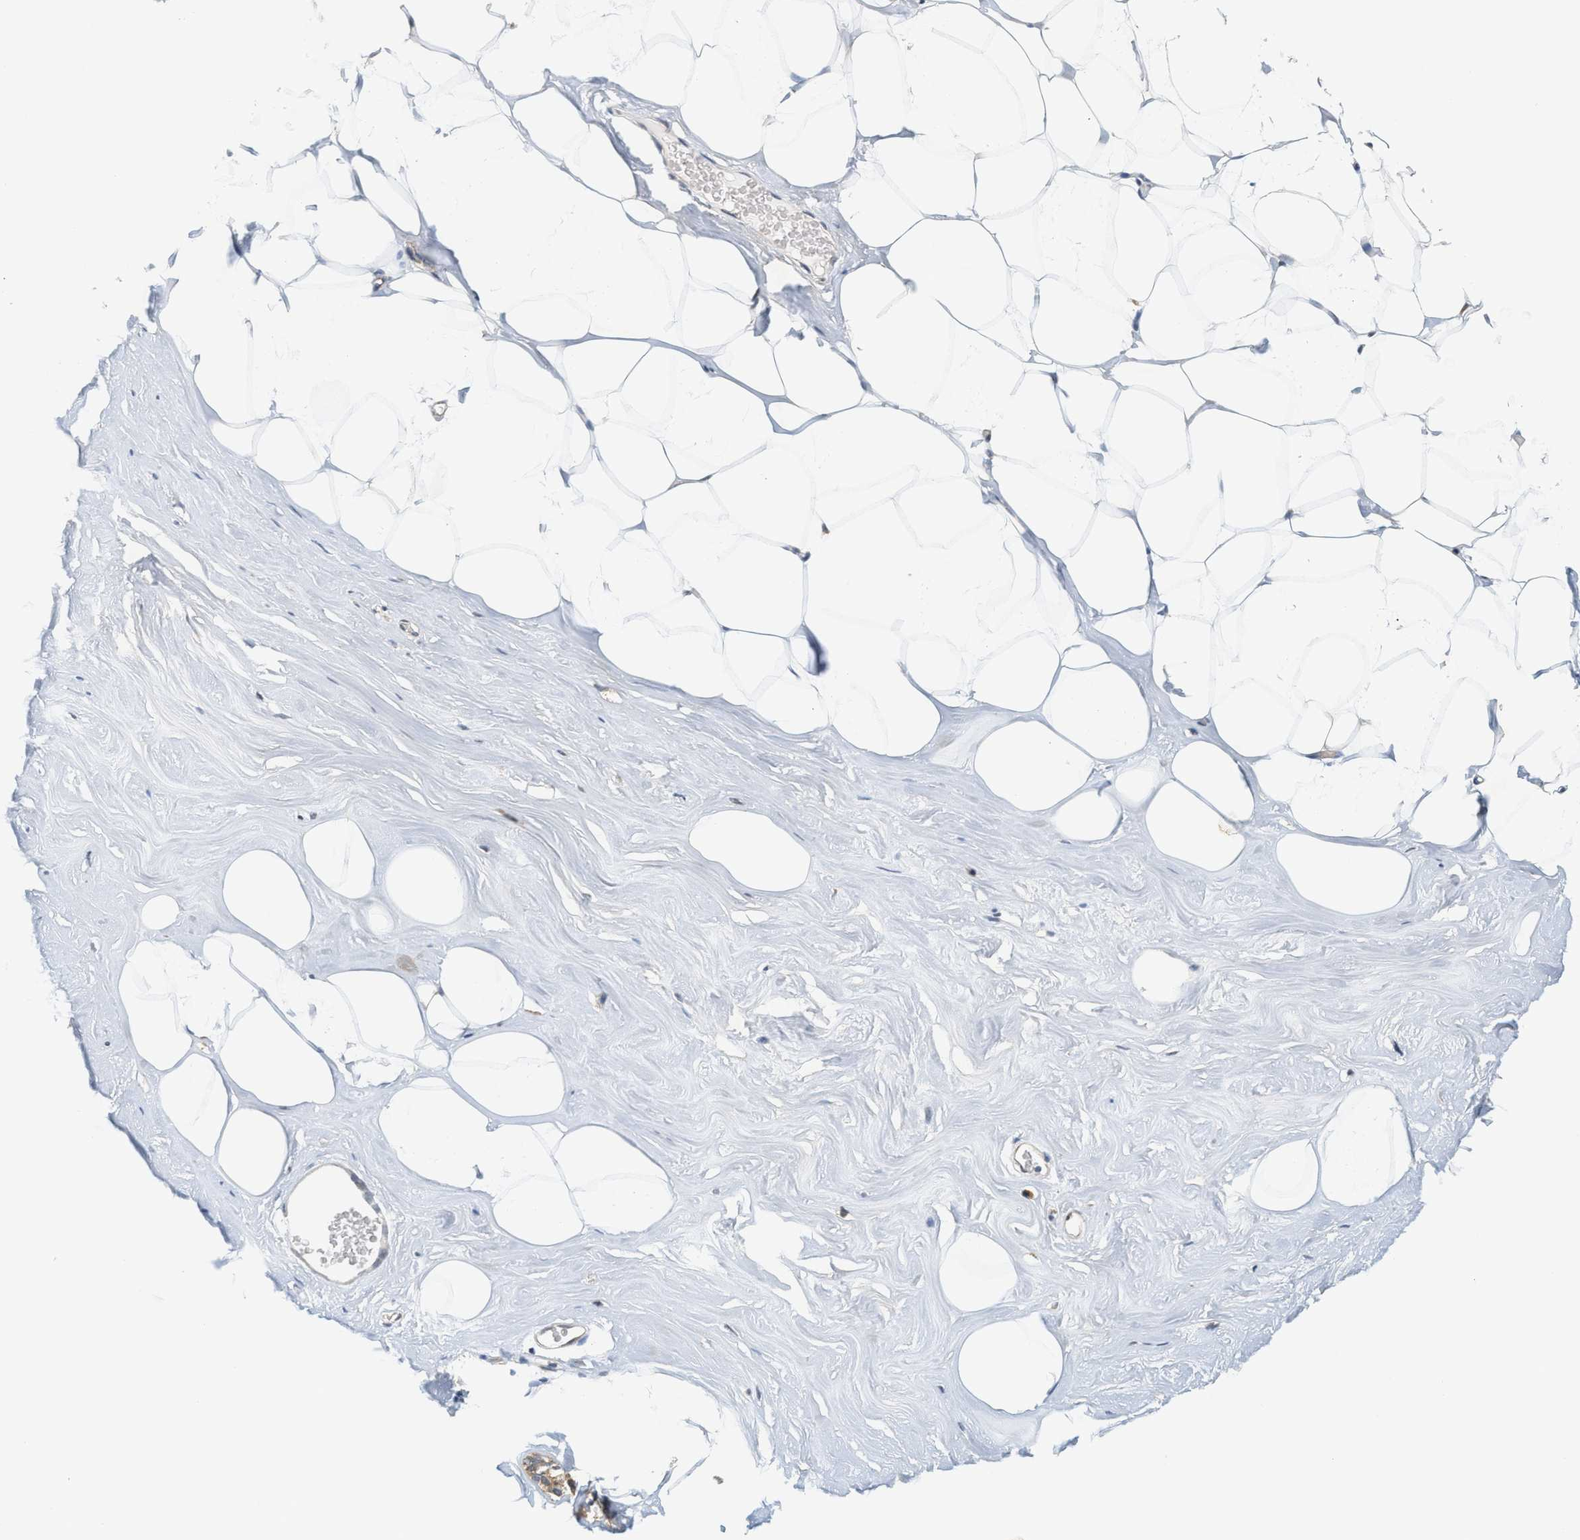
{"staining": {"intensity": "weak", "quantity": ">75%", "location": "cytoplasmic/membranous"}, "tissue": "adipose tissue", "cell_type": "Adipocytes", "image_type": "normal", "snomed": [{"axis": "morphology", "description": "Normal tissue, NOS"}, {"axis": "morphology", "description": "Fibrosis, NOS"}, {"axis": "topography", "description": "Breast"}, {"axis": "topography", "description": "Adipose tissue"}], "caption": "Weak cytoplasmic/membranous staining for a protein is identified in about >75% of adipocytes of unremarkable adipose tissue using immunohistochemistry.", "gene": "GIGYF1", "patient": {"sex": "female", "age": 39}}